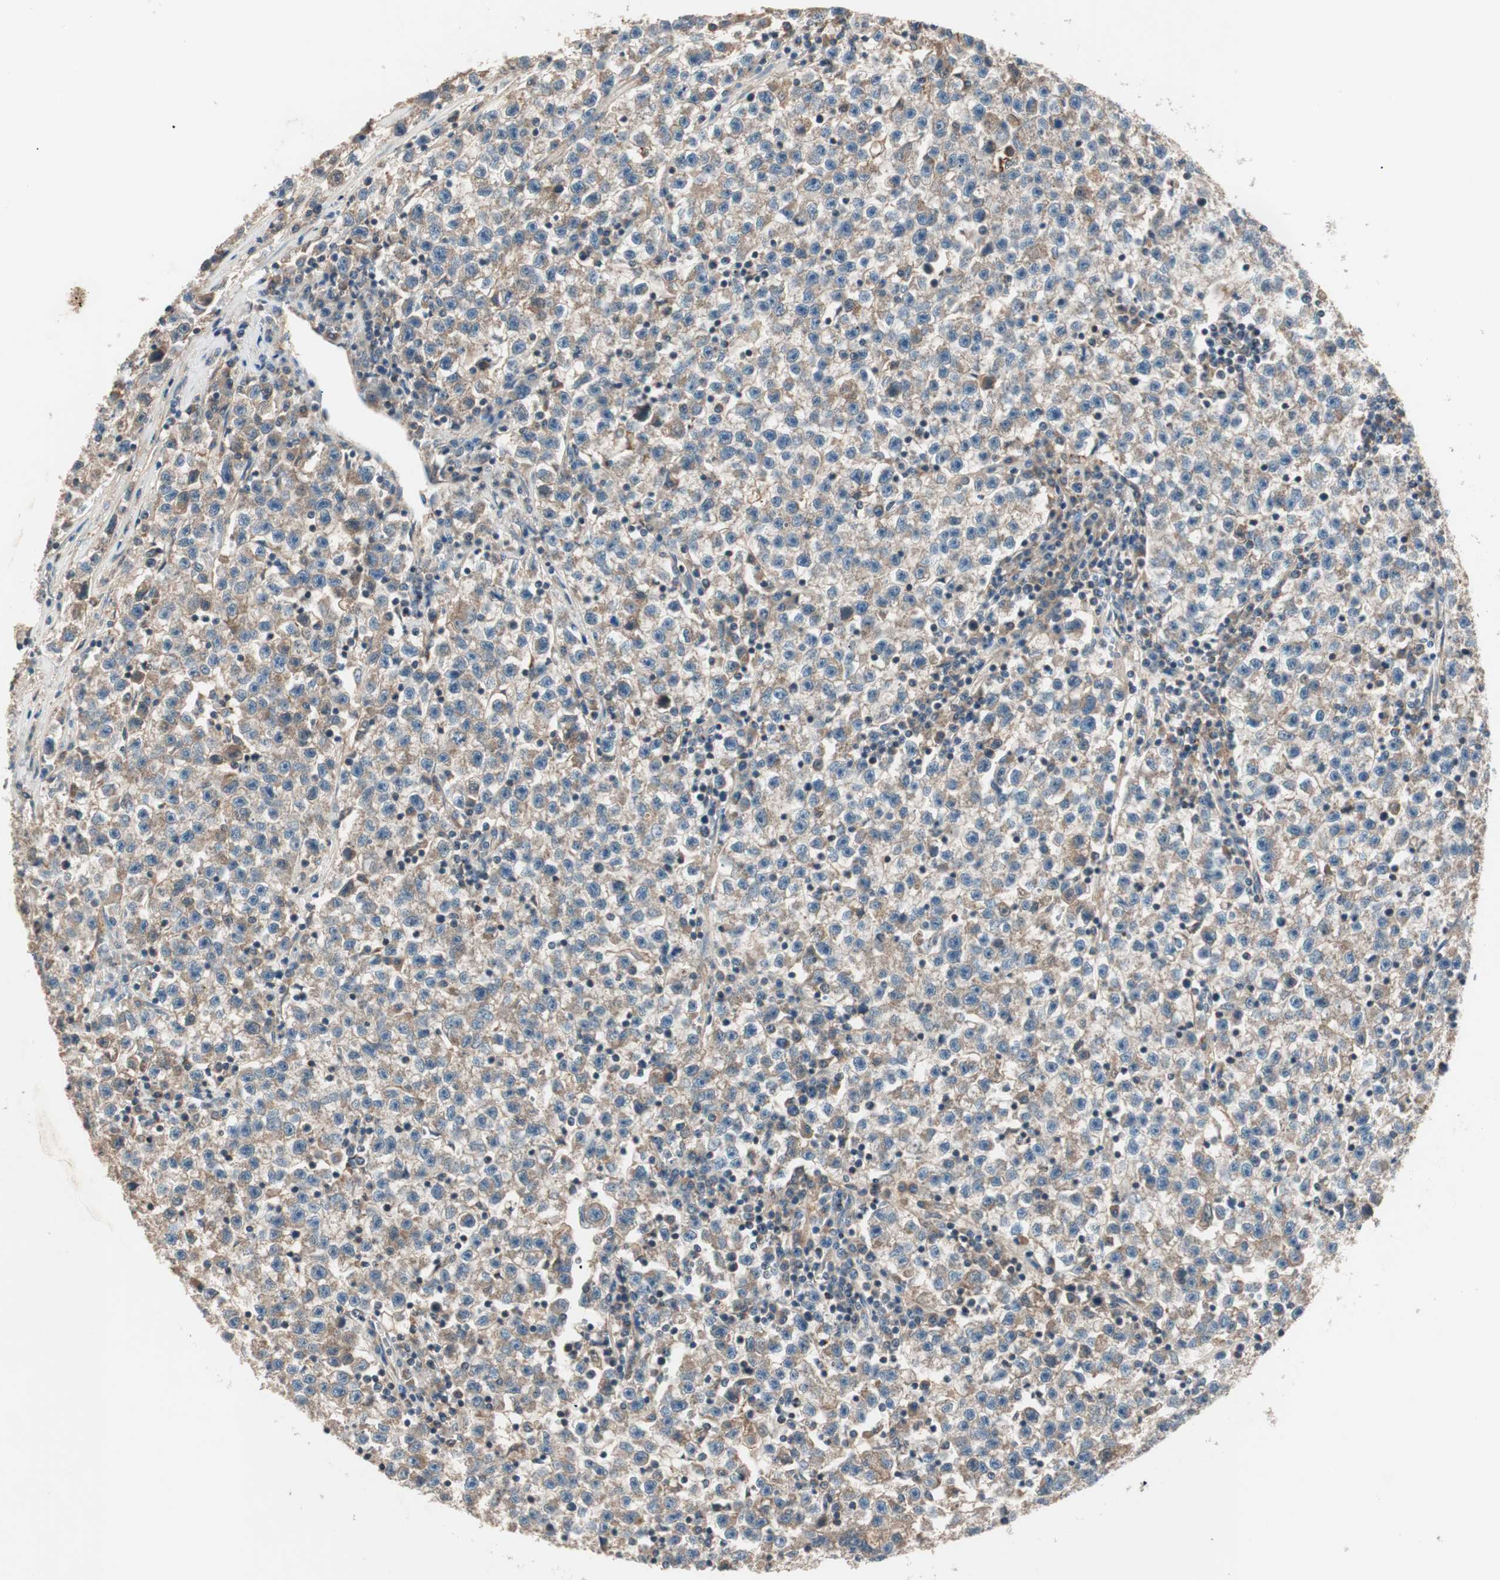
{"staining": {"intensity": "moderate", "quantity": "25%-75%", "location": "cytoplasmic/membranous"}, "tissue": "testis cancer", "cell_type": "Tumor cells", "image_type": "cancer", "snomed": [{"axis": "morphology", "description": "Seminoma, NOS"}, {"axis": "topography", "description": "Testis"}], "caption": "Testis cancer stained for a protein (brown) exhibits moderate cytoplasmic/membranous positive expression in approximately 25%-75% of tumor cells.", "gene": "HPN", "patient": {"sex": "male", "age": 22}}